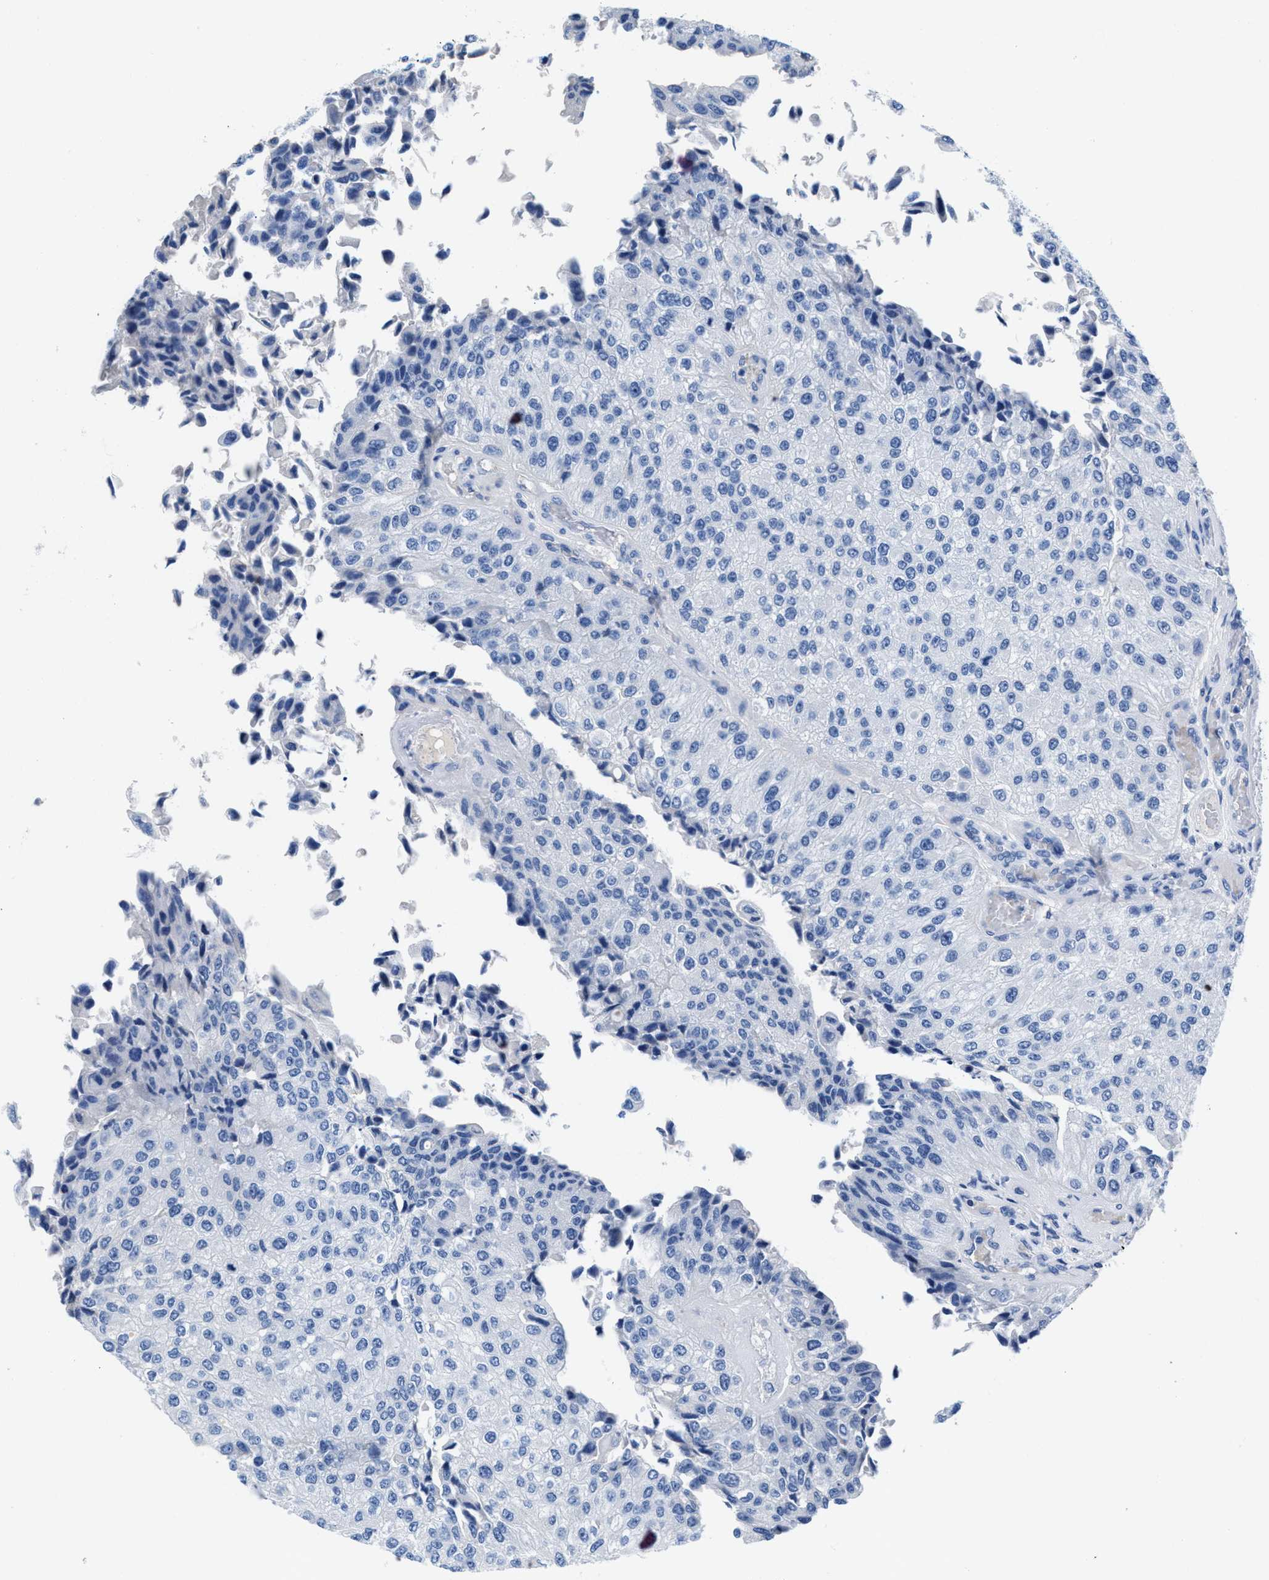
{"staining": {"intensity": "negative", "quantity": "none", "location": "none"}, "tissue": "urothelial cancer", "cell_type": "Tumor cells", "image_type": "cancer", "snomed": [{"axis": "morphology", "description": "Urothelial carcinoma, High grade"}, {"axis": "topography", "description": "Kidney"}, {"axis": "topography", "description": "Urinary bladder"}], "caption": "DAB immunohistochemical staining of human urothelial cancer reveals no significant positivity in tumor cells. (Brightfield microscopy of DAB (3,3'-diaminobenzidine) immunohistochemistry (IHC) at high magnification).", "gene": "SLFN13", "patient": {"sex": "male", "age": 77}}